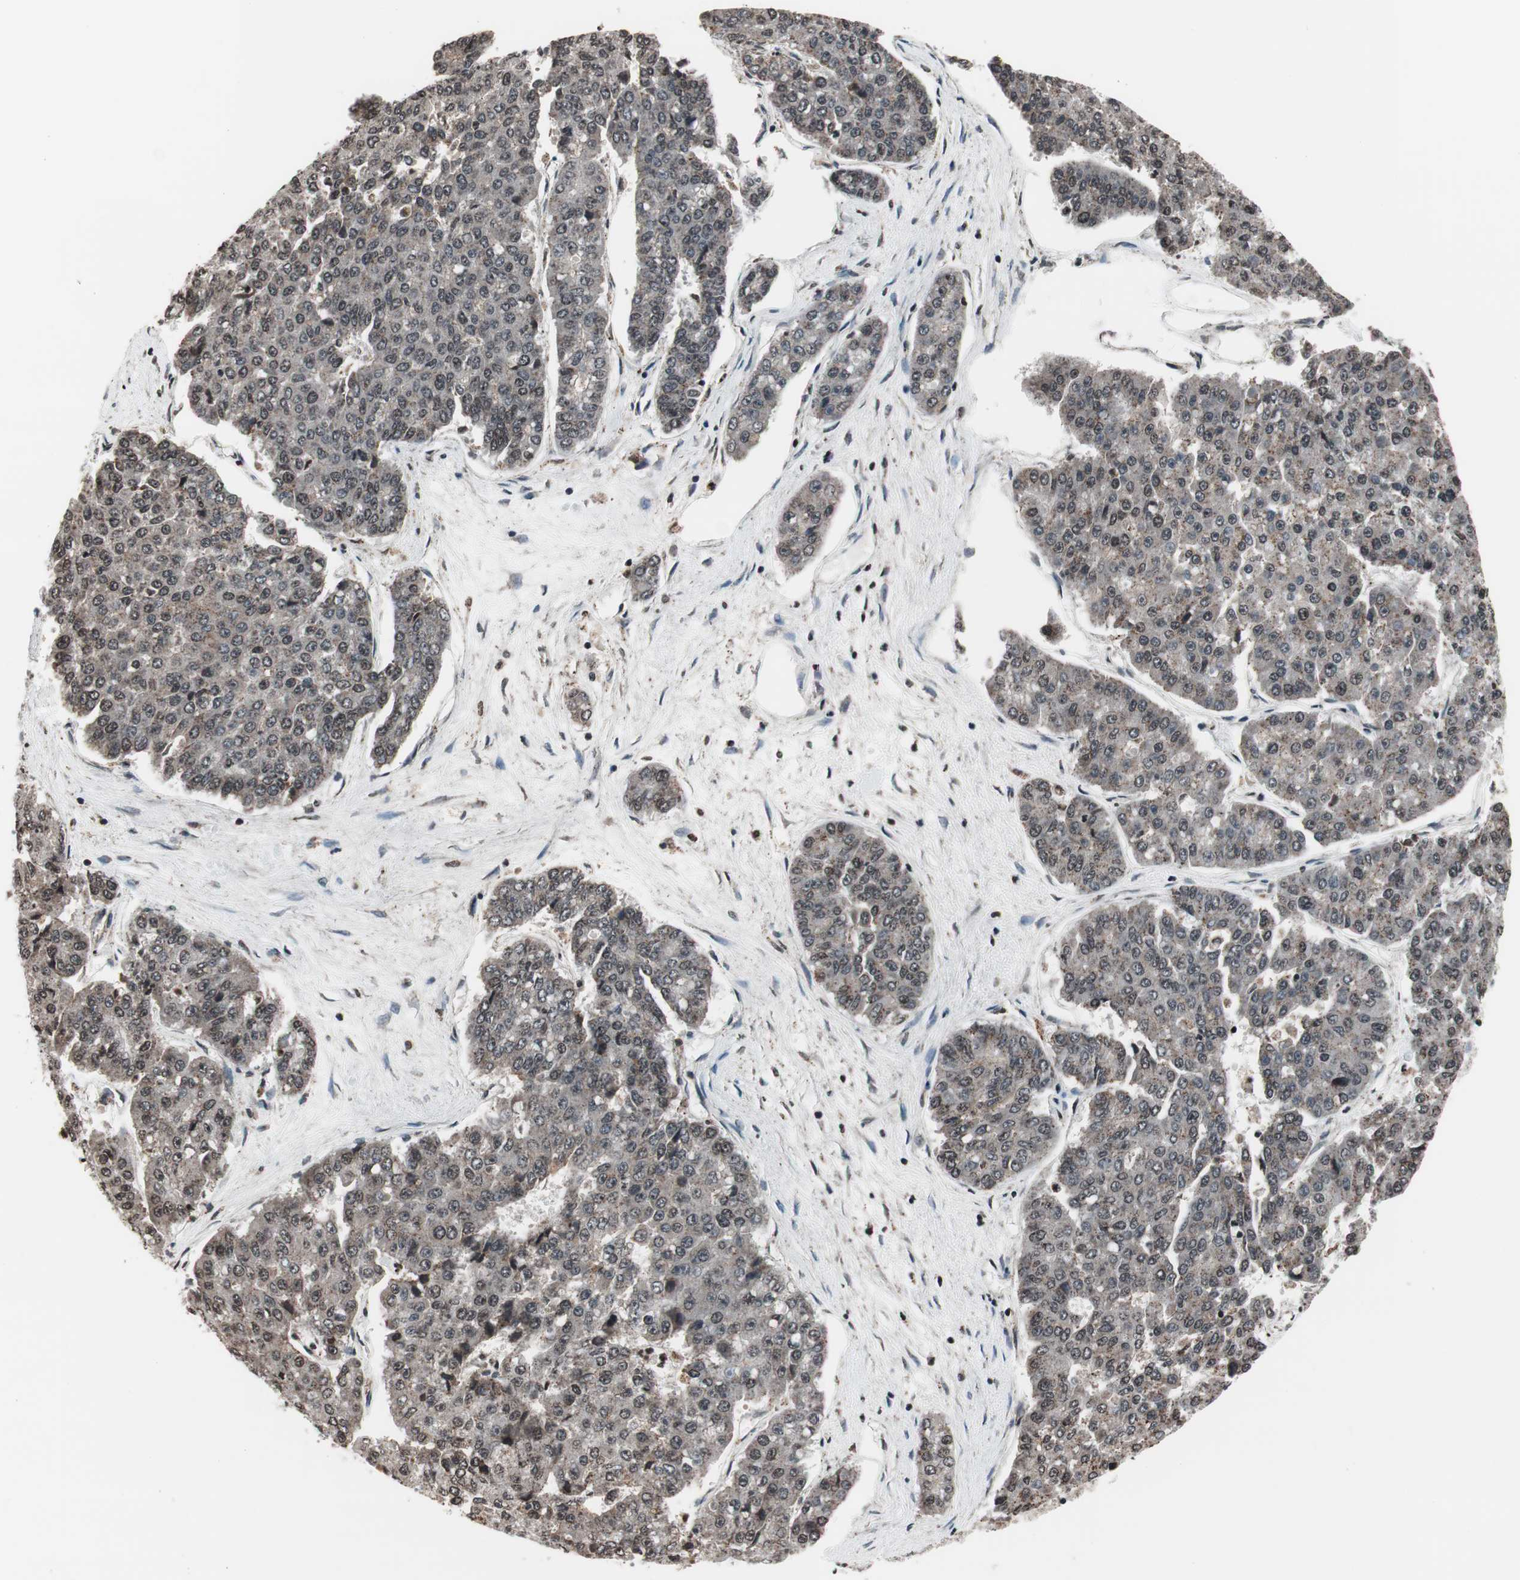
{"staining": {"intensity": "negative", "quantity": "none", "location": "none"}, "tissue": "pancreatic cancer", "cell_type": "Tumor cells", "image_type": "cancer", "snomed": [{"axis": "morphology", "description": "Adenocarcinoma, NOS"}, {"axis": "topography", "description": "Pancreas"}], "caption": "Tumor cells show no significant protein expression in adenocarcinoma (pancreatic). (DAB (3,3'-diaminobenzidine) IHC, high magnification).", "gene": "RFC1", "patient": {"sex": "male", "age": 50}}